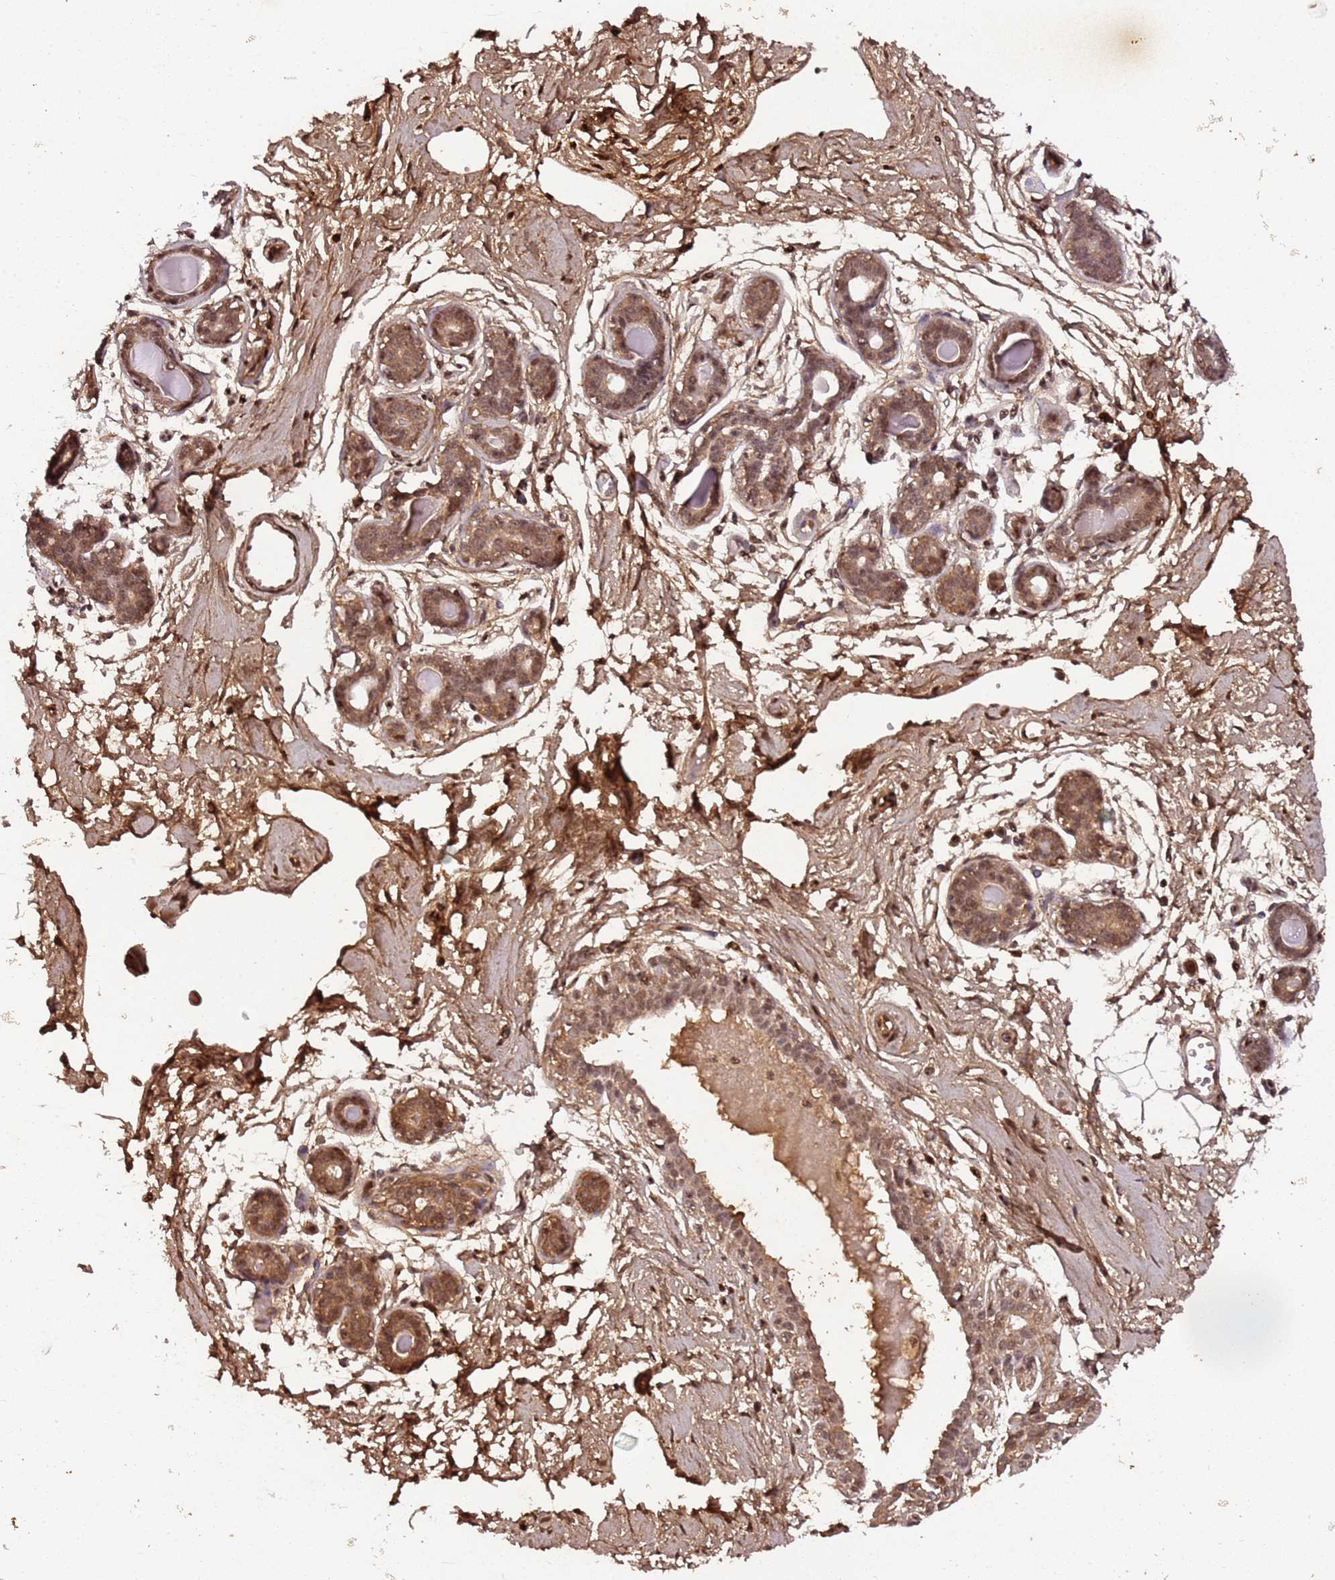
{"staining": {"intensity": "moderate", "quantity": ">75%", "location": "cytoplasmic/membranous,nuclear"}, "tissue": "breast", "cell_type": "Adipocytes", "image_type": "normal", "snomed": [{"axis": "morphology", "description": "Normal tissue, NOS"}, {"axis": "topography", "description": "Breast"}], "caption": "This image displays immunohistochemistry staining of normal human breast, with medium moderate cytoplasmic/membranous,nuclear staining in about >75% of adipocytes.", "gene": "COL1A2", "patient": {"sex": "female", "age": 45}}